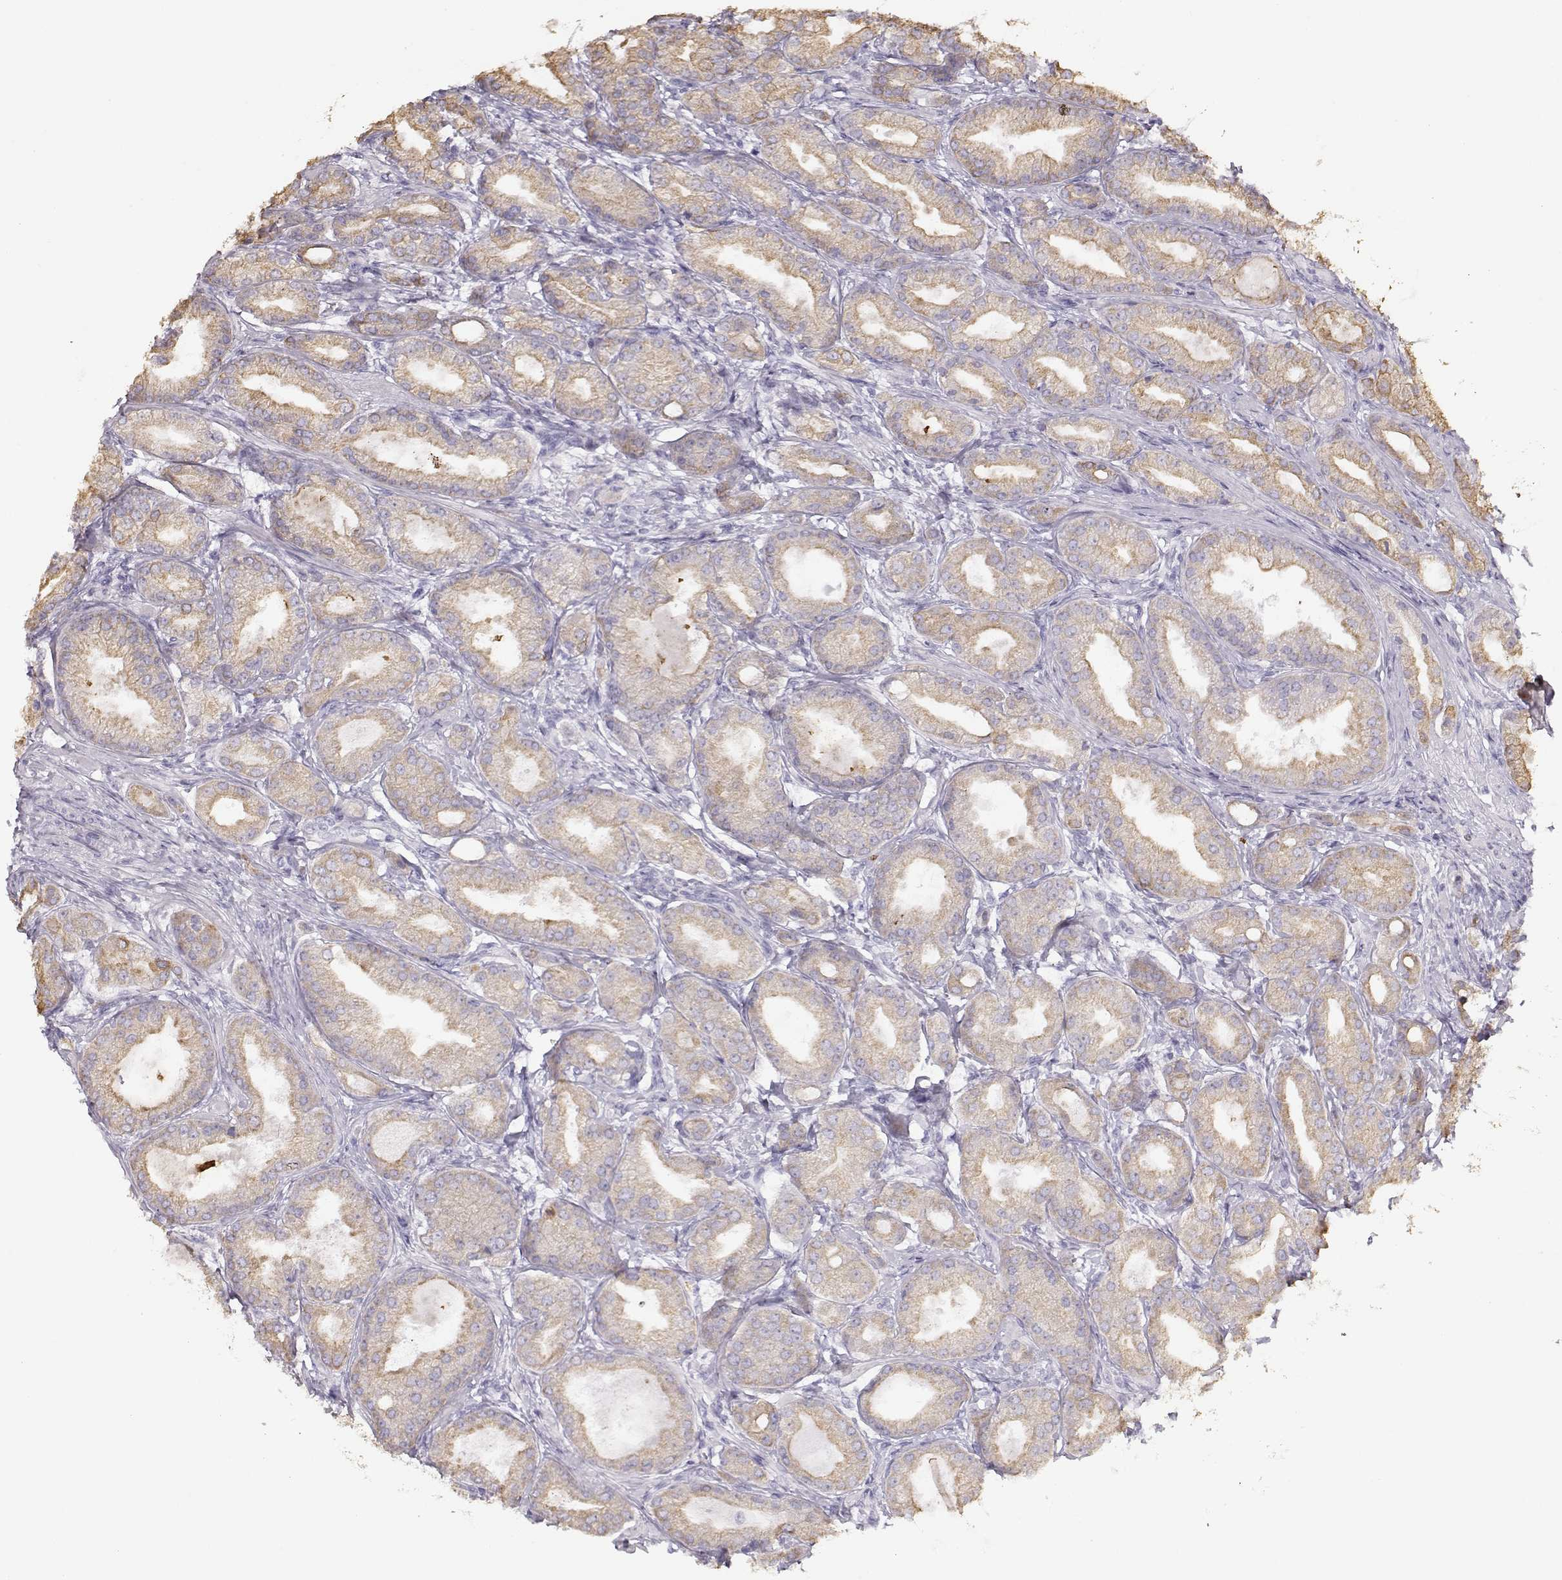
{"staining": {"intensity": "weak", "quantity": ">75%", "location": "cytoplasmic/membranous"}, "tissue": "prostate cancer", "cell_type": "Tumor cells", "image_type": "cancer", "snomed": [{"axis": "morphology", "description": "Adenocarcinoma, NOS"}, {"axis": "topography", "description": "Prostate and seminal vesicle, NOS"}, {"axis": "topography", "description": "Prostate"}], "caption": "Tumor cells reveal low levels of weak cytoplasmic/membranous expression in approximately >75% of cells in prostate cancer (adenocarcinoma). (brown staining indicates protein expression, while blue staining denotes nuclei).", "gene": "S100B", "patient": {"sex": "male", "age": 77}}